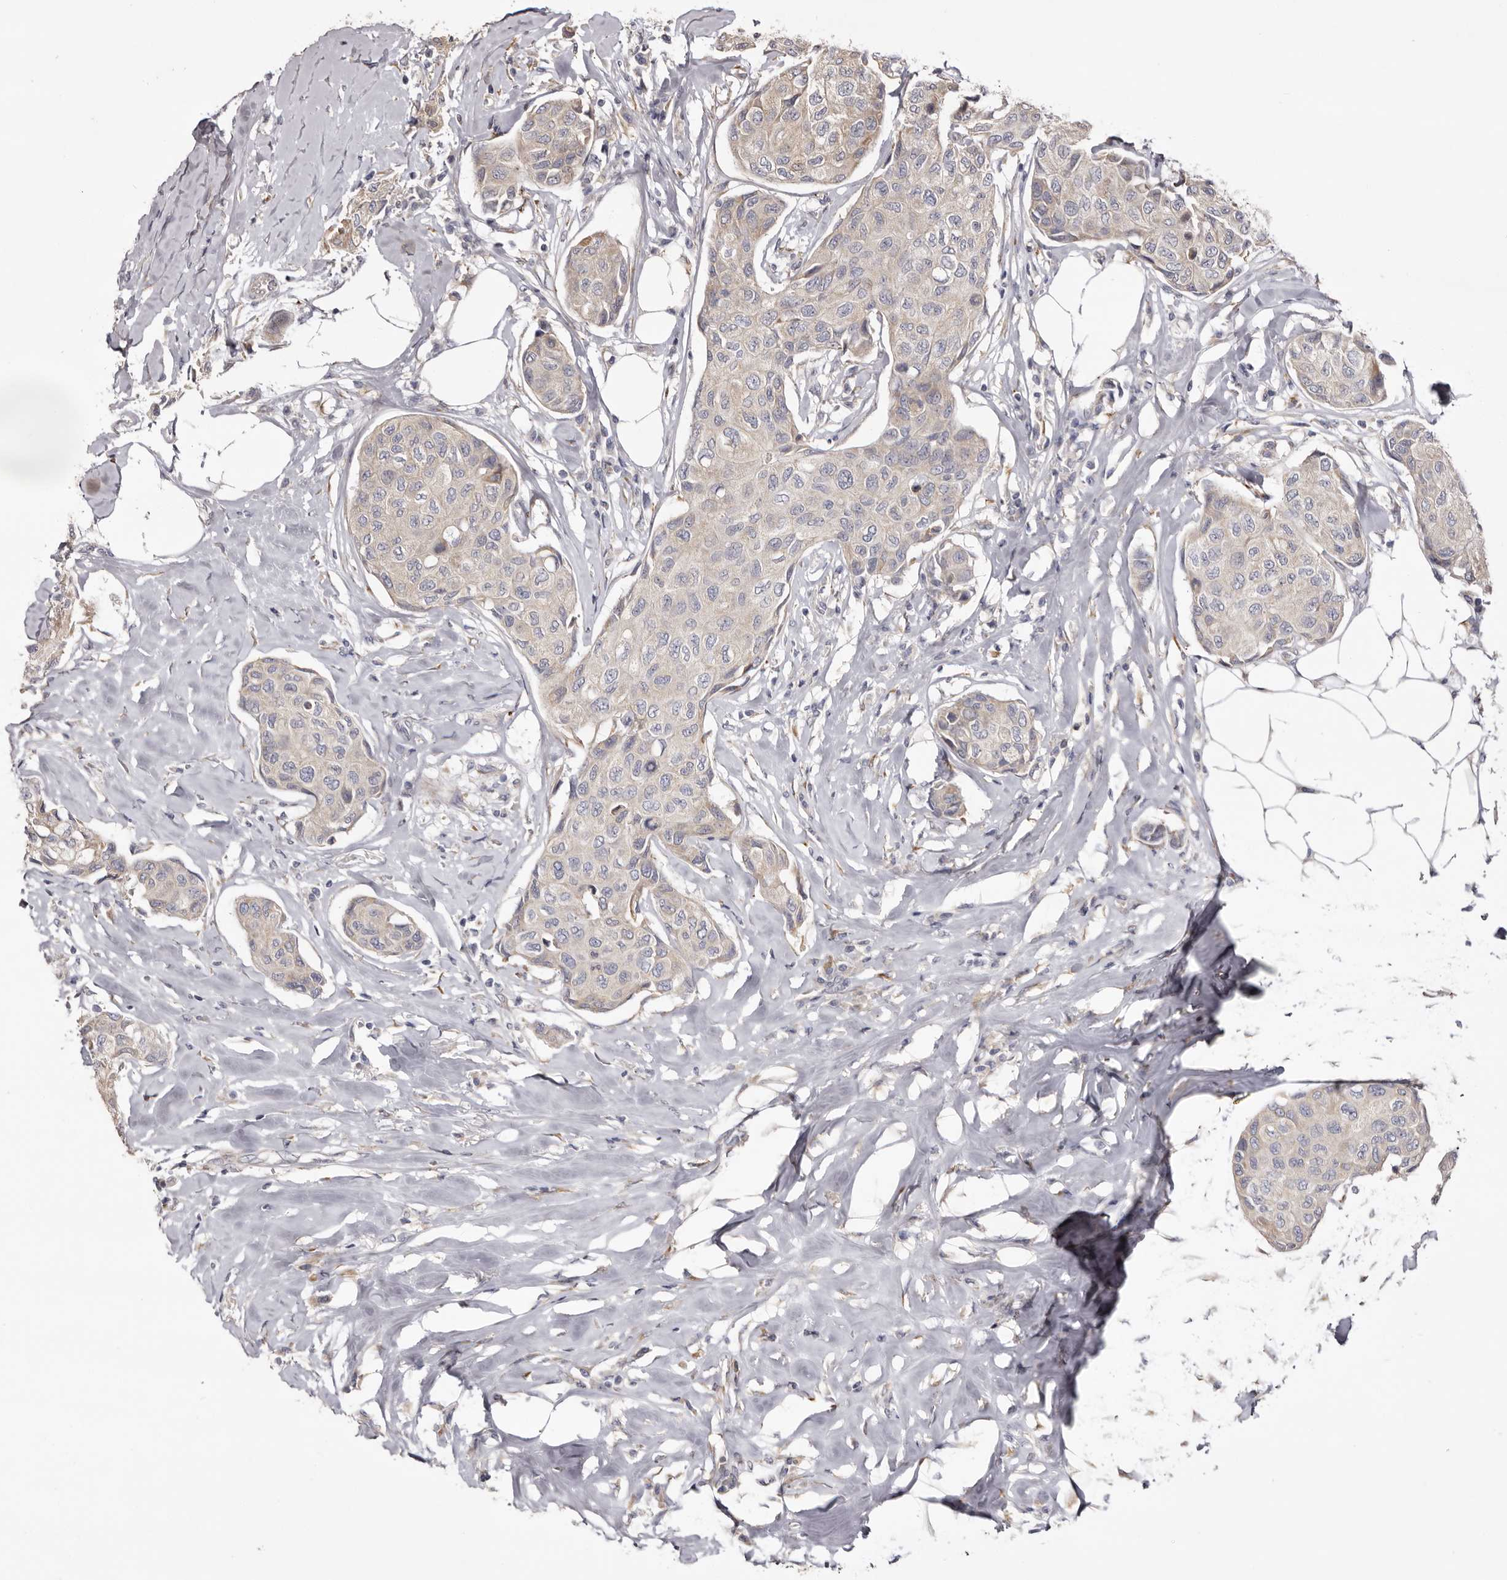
{"staining": {"intensity": "weak", "quantity": ">75%", "location": "cytoplasmic/membranous"}, "tissue": "breast cancer", "cell_type": "Tumor cells", "image_type": "cancer", "snomed": [{"axis": "morphology", "description": "Duct carcinoma"}, {"axis": "topography", "description": "Breast"}], "caption": "About >75% of tumor cells in human breast cancer show weak cytoplasmic/membranous protein expression as visualized by brown immunohistochemical staining.", "gene": "PIGX", "patient": {"sex": "female", "age": 80}}